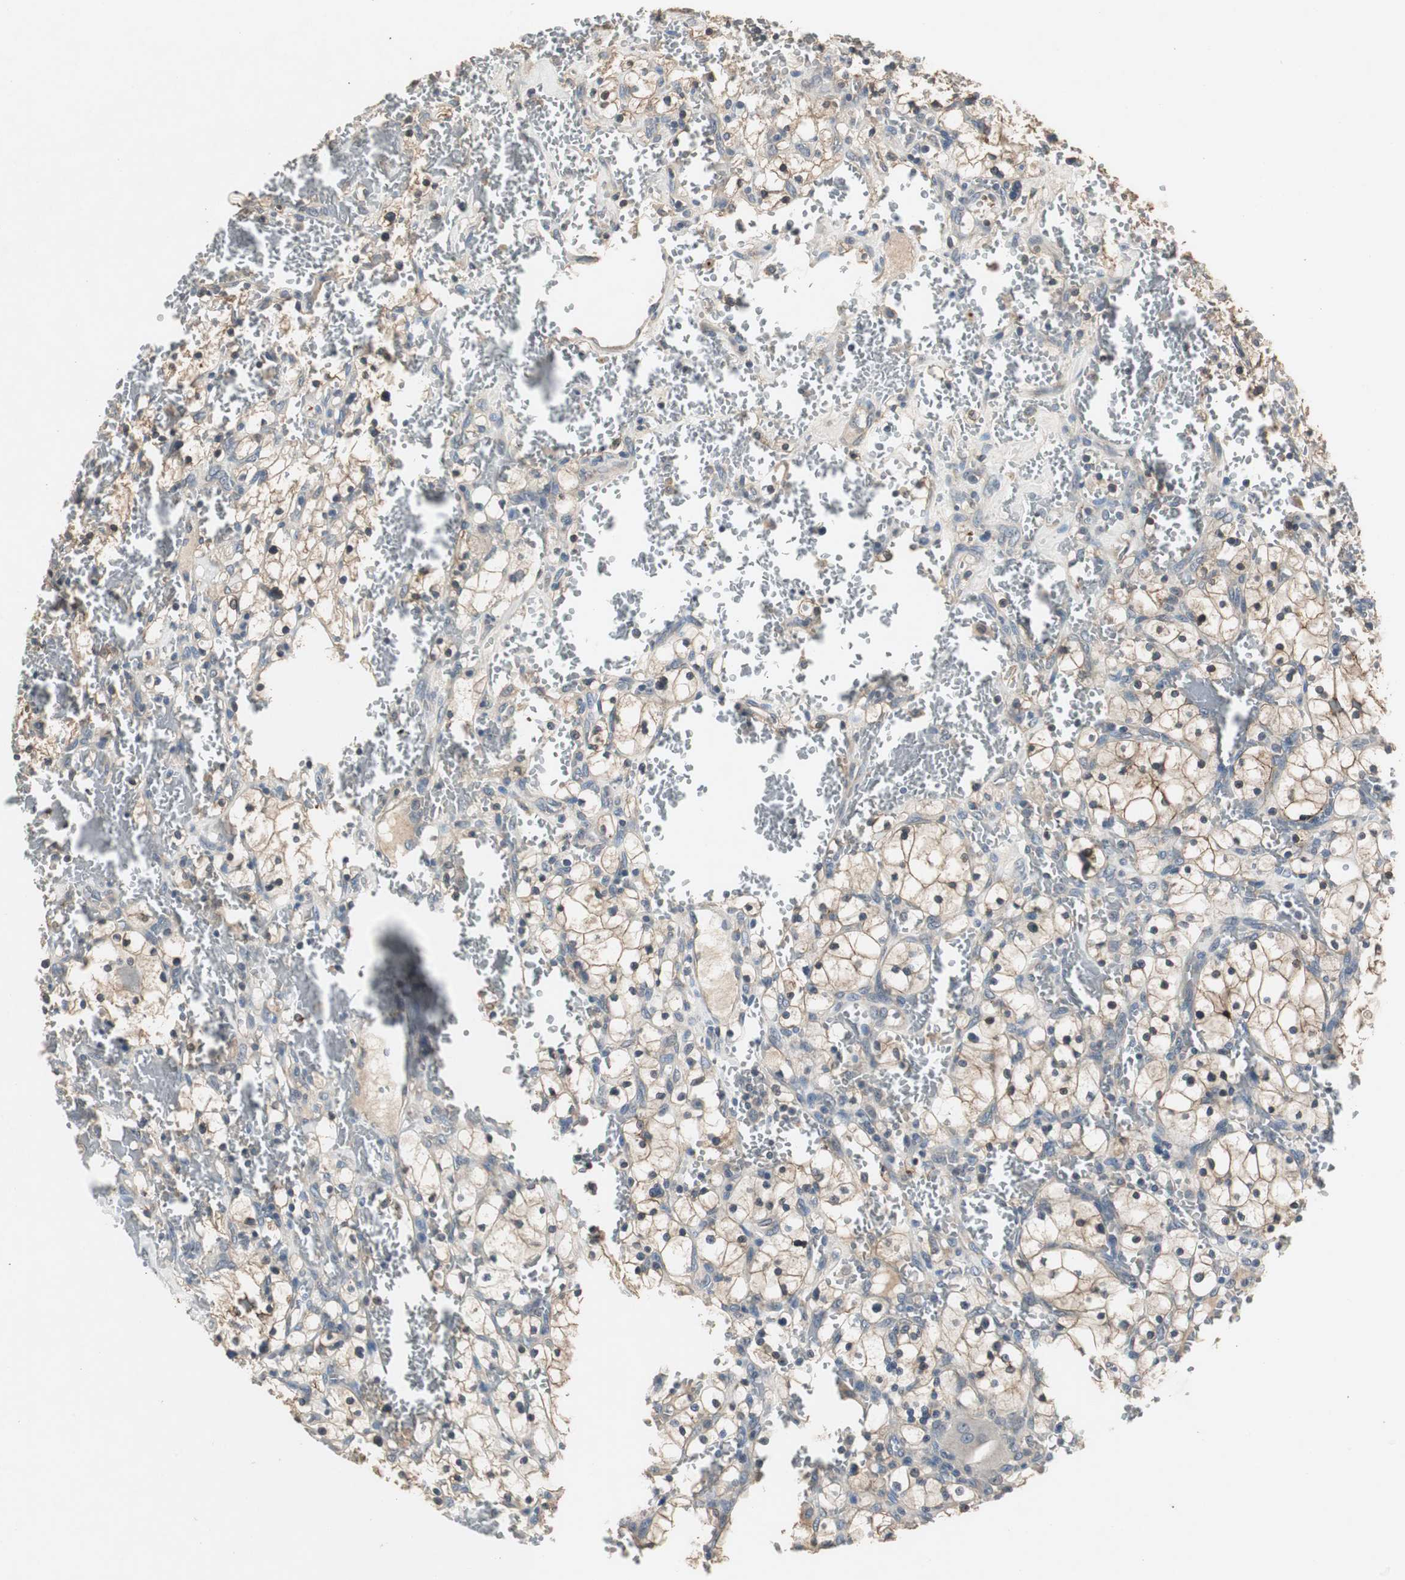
{"staining": {"intensity": "weak", "quantity": ">75%", "location": "cytoplasmic/membranous"}, "tissue": "renal cancer", "cell_type": "Tumor cells", "image_type": "cancer", "snomed": [{"axis": "morphology", "description": "Adenocarcinoma, NOS"}, {"axis": "topography", "description": "Kidney"}], "caption": "Tumor cells display weak cytoplasmic/membranous staining in approximately >75% of cells in renal cancer (adenocarcinoma).", "gene": "PTPRN2", "patient": {"sex": "female", "age": 83}}